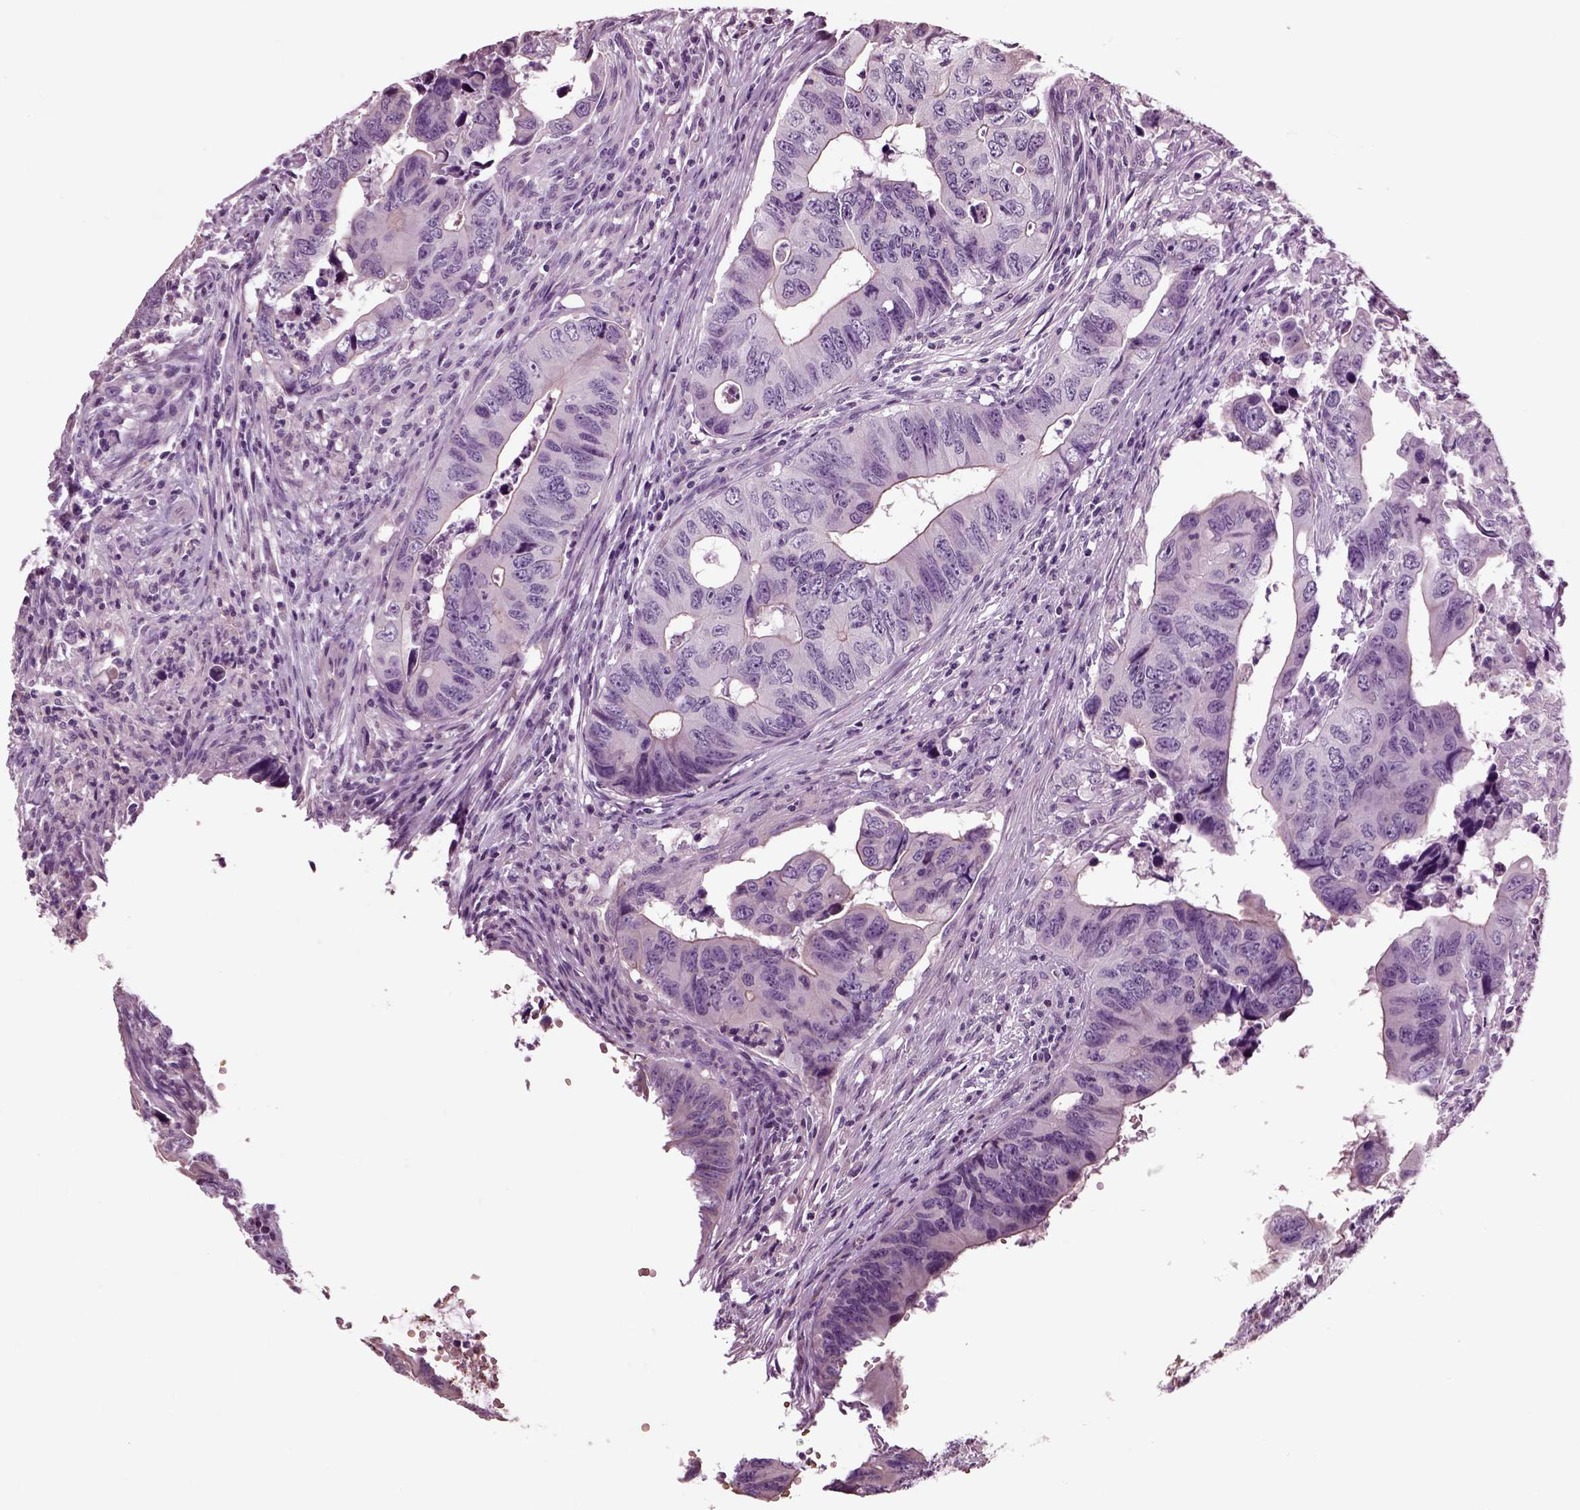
{"staining": {"intensity": "negative", "quantity": "none", "location": "none"}, "tissue": "colorectal cancer", "cell_type": "Tumor cells", "image_type": "cancer", "snomed": [{"axis": "morphology", "description": "Adenocarcinoma, NOS"}, {"axis": "topography", "description": "Colon"}], "caption": "This is a histopathology image of IHC staining of colorectal cancer (adenocarcinoma), which shows no expression in tumor cells.", "gene": "CHGB", "patient": {"sex": "female", "age": 82}}